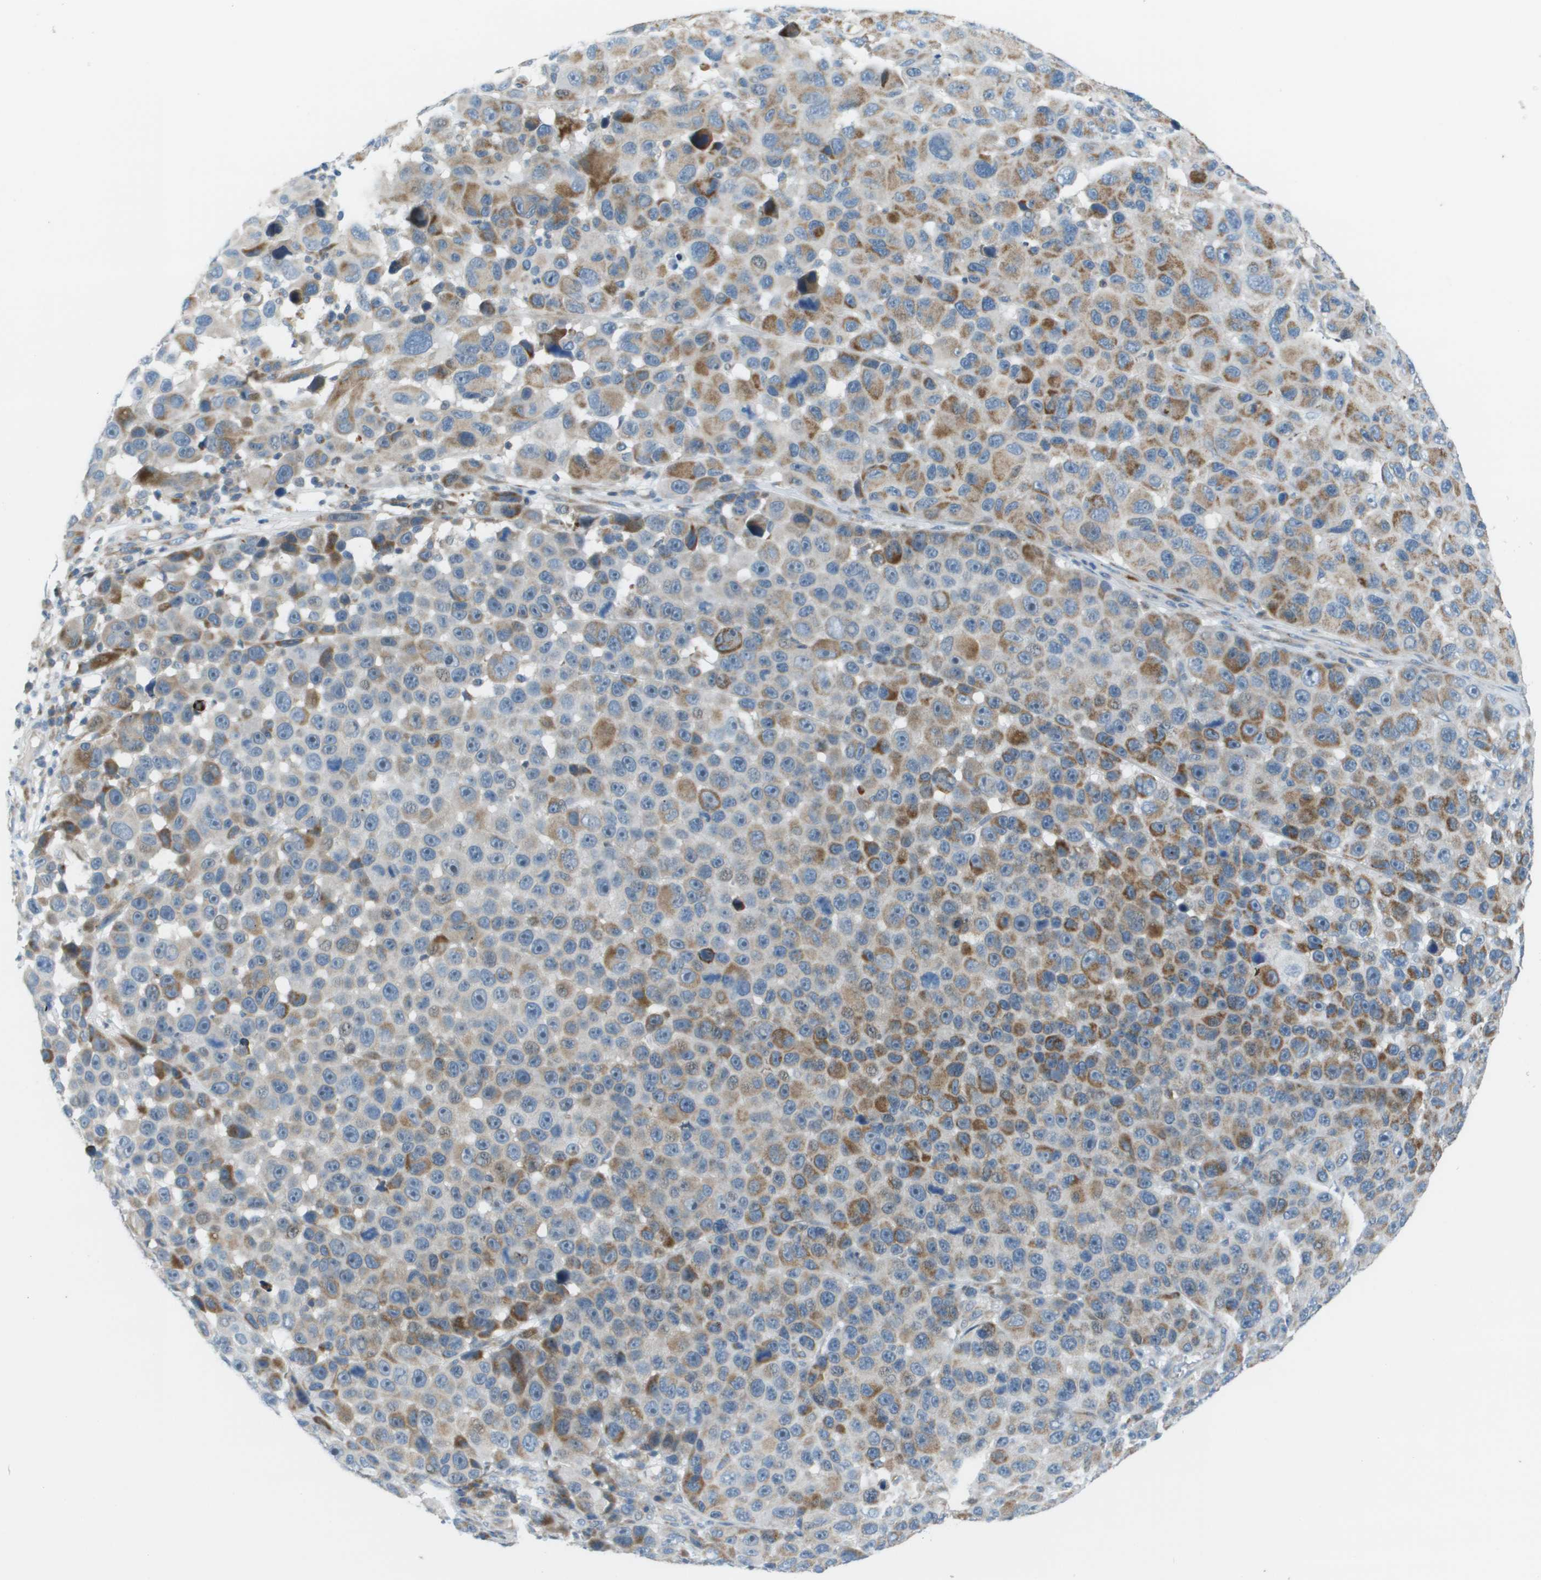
{"staining": {"intensity": "moderate", "quantity": "25%-75%", "location": "cytoplasmic/membranous"}, "tissue": "melanoma", "cell_type": "Tumor cells", "image_type": "cancer", "snomed": [{"axis": "morphology", "description": "Malignant melanoma, NOS"}, {"axis": "topography", "description": "Skin"}], "caption": "High-magnification brightfield microscopy of melanoma stained with DAB (brown) and counterstained with hematoxylin (blue). tumor cells exhibit moderate cytoplasmic/membranous staining is identified in about25%-75% of cells.", "gene": "GALNT6", "patient": {"sex": "male", "age": 53}}